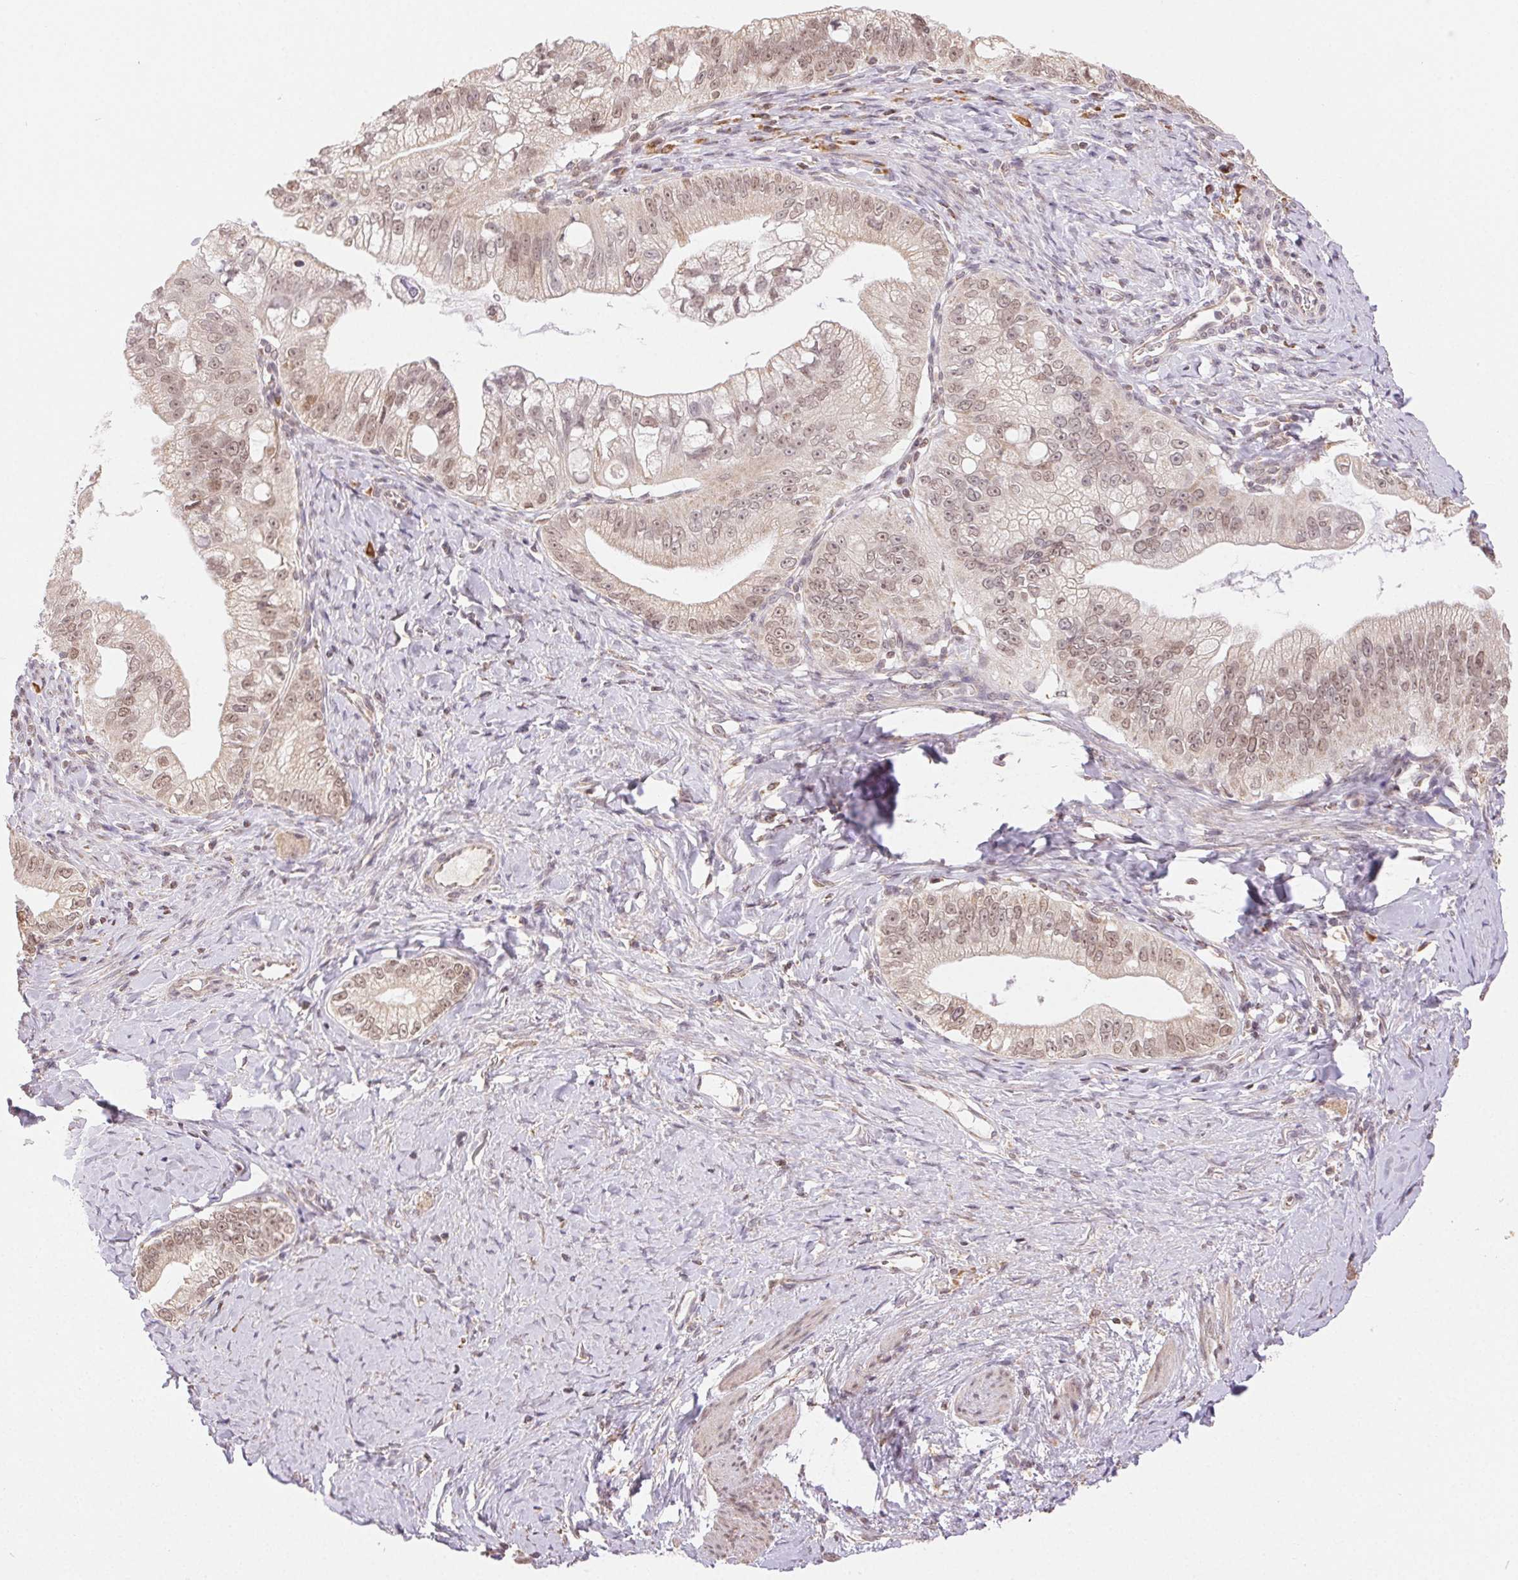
{"staining": {"intensity": "weak", "quantity": ">75%", "location": "nuclear"}, "tissue": "pancreatic cancer", "cell_type": "Tumor cells", "image_type": "cancer", "snomed": [{"axis": "morphology", "description": "Adenocarcinoma, NOS"}, {"axis": "topography", "description": "Pancreas"}], "caption": "Tumor cells show weak nuclear staining in approximately >75% of cells in pancreatic adenocarcinoma.", "gene": "PIWIL4", "patient": {"sex": "male", "age": 70}}